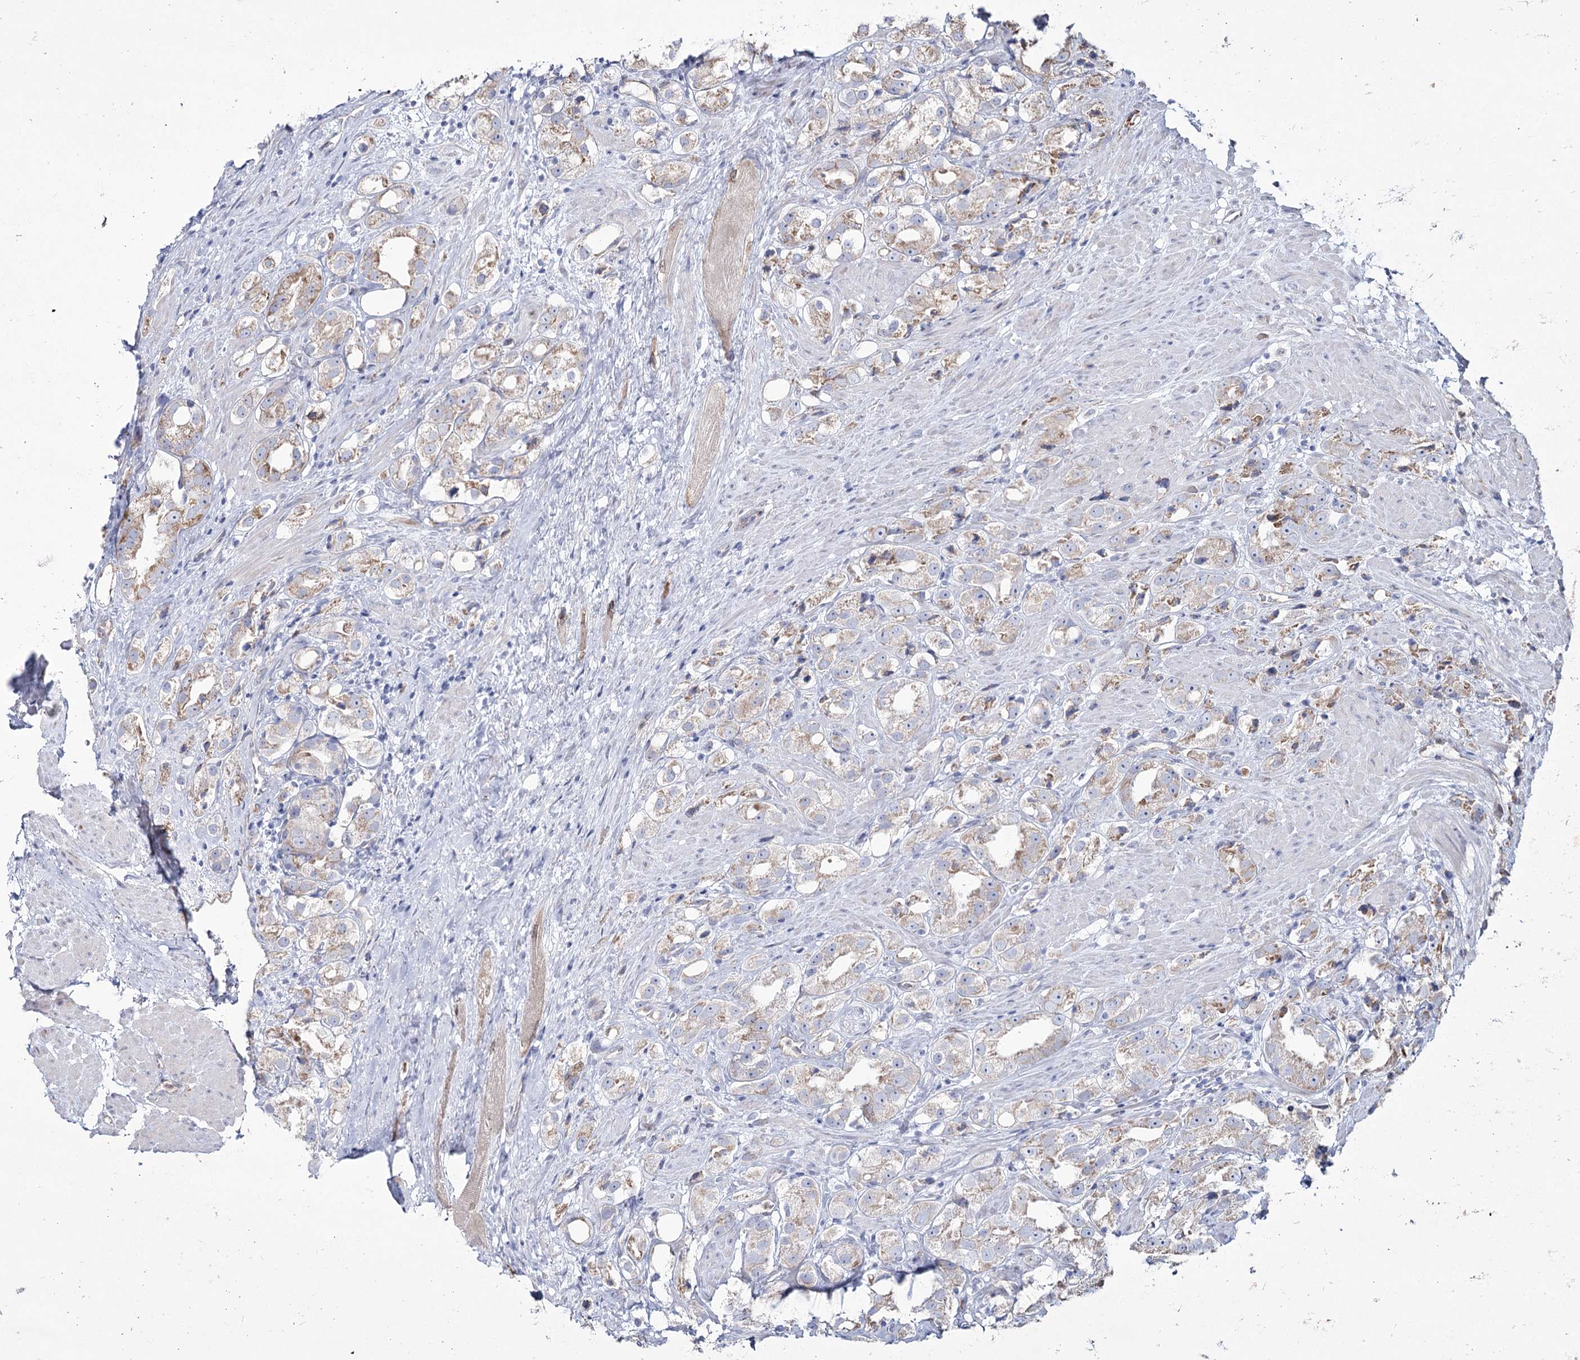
{"staining": {"intensity": "weak", "quantity": "25%-75%", "location": "cytoplasmic/membranous"}, "tissue": "prostate cancer", "cell_type": "Tumor cells", "image_type": "cancer", "snomed": [{"axis": "morphology", "description": "Adenocarcinoma, NOS"}, {"axis": "topography", "description": "Prostate"}], "caption": "Tumor cells reveal low levels of weak cytoplasmic/membranous positivity in approximately 25%-75% of cells in human prostate cancer (adenocarcinoma).", "gene": "ME3", "patient": {"sex": "male", "age": 79}}